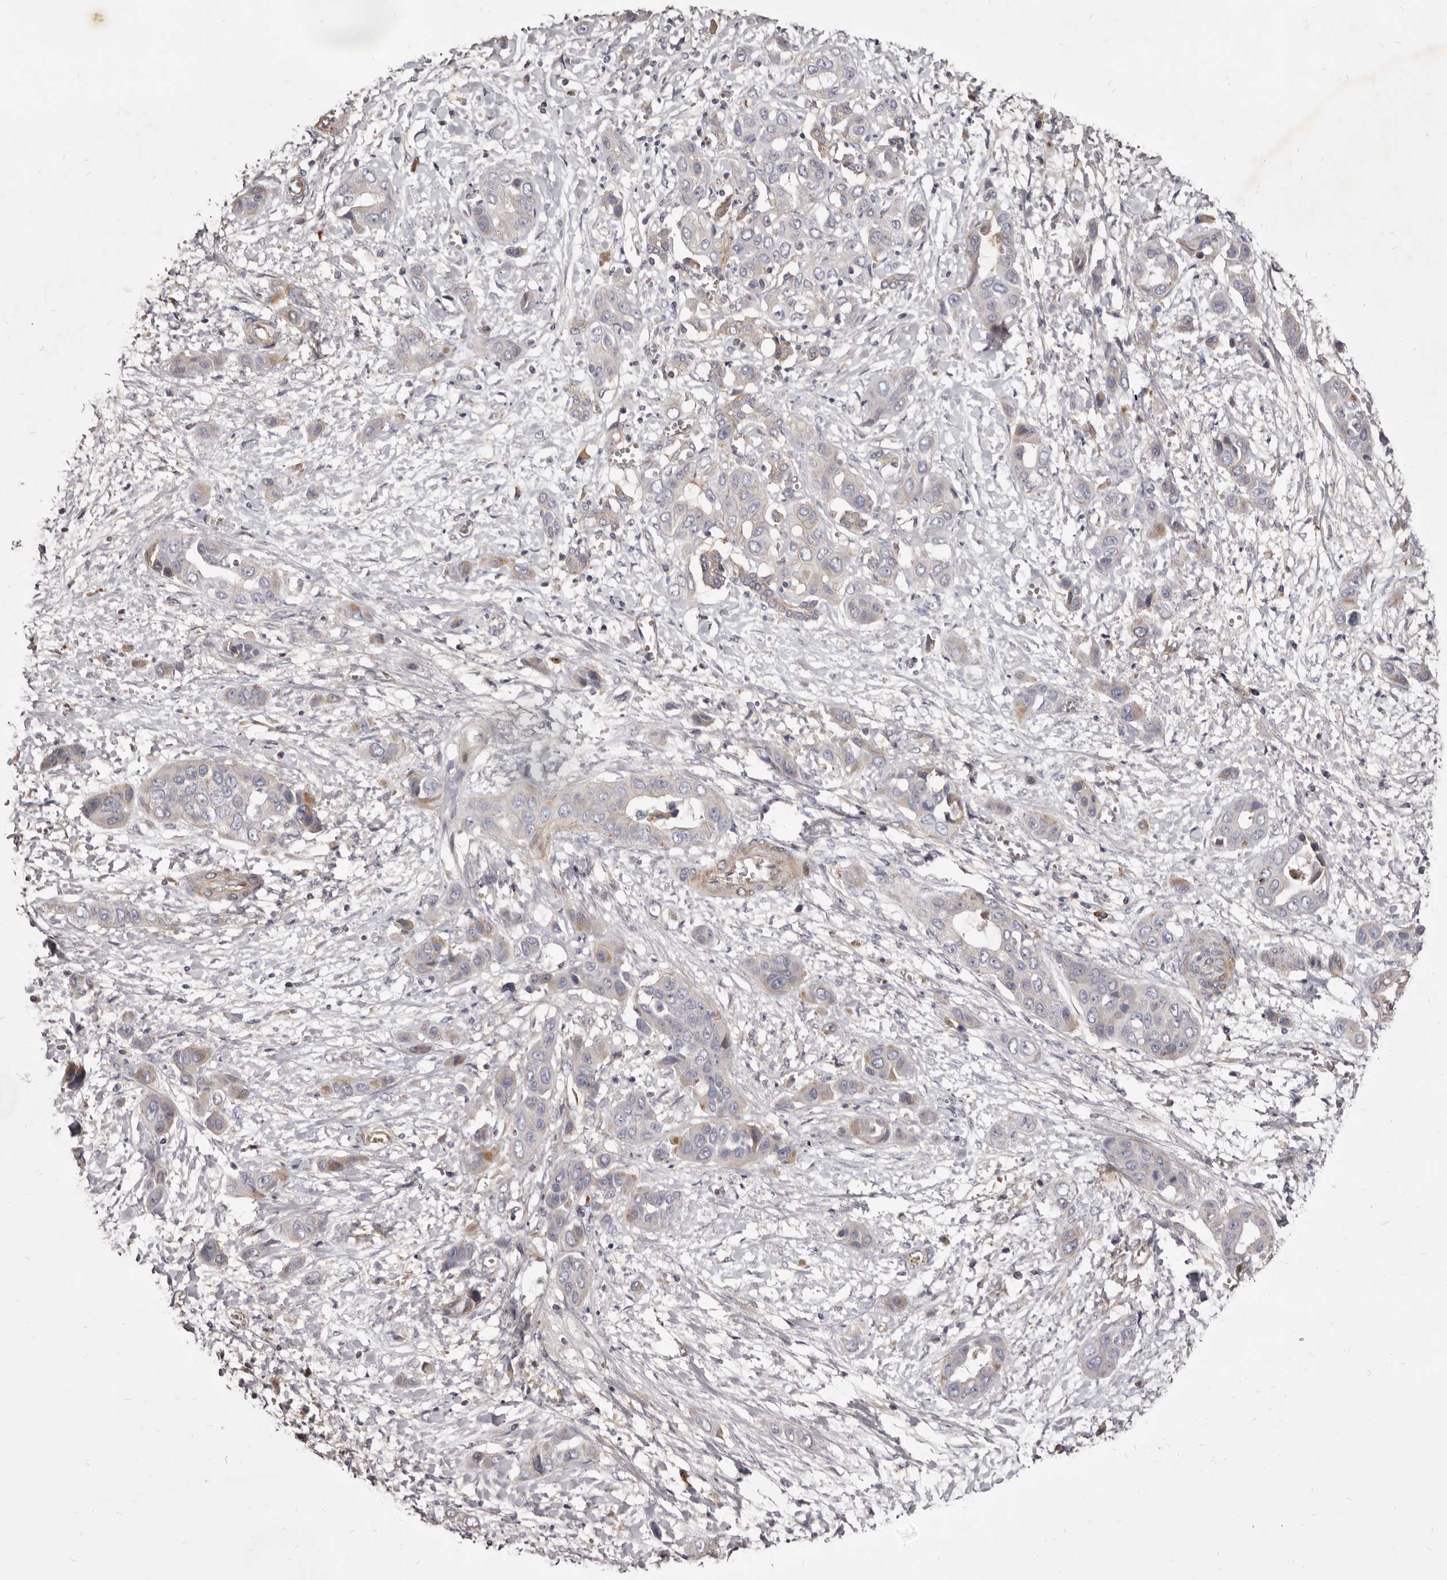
{"staining": {"intensity": "weak", "quantity": "<25%", "location": "cytoplasmic/membranous"}, "tissue": "liver cancer", "cell_type": "Tumor cells", "image_type": "cancer", "snomed": [{"axis": "morphology", "description": "Cholangiocarcinoma"}, {"axis": "topography", "description": "Liver"}], "caption": "Micrograph shows no significant protein positivity in tumor cells of liver cholangiocarcinoma.", "gene": "FAS", "patient": {"sex": "female", "age": 52}}